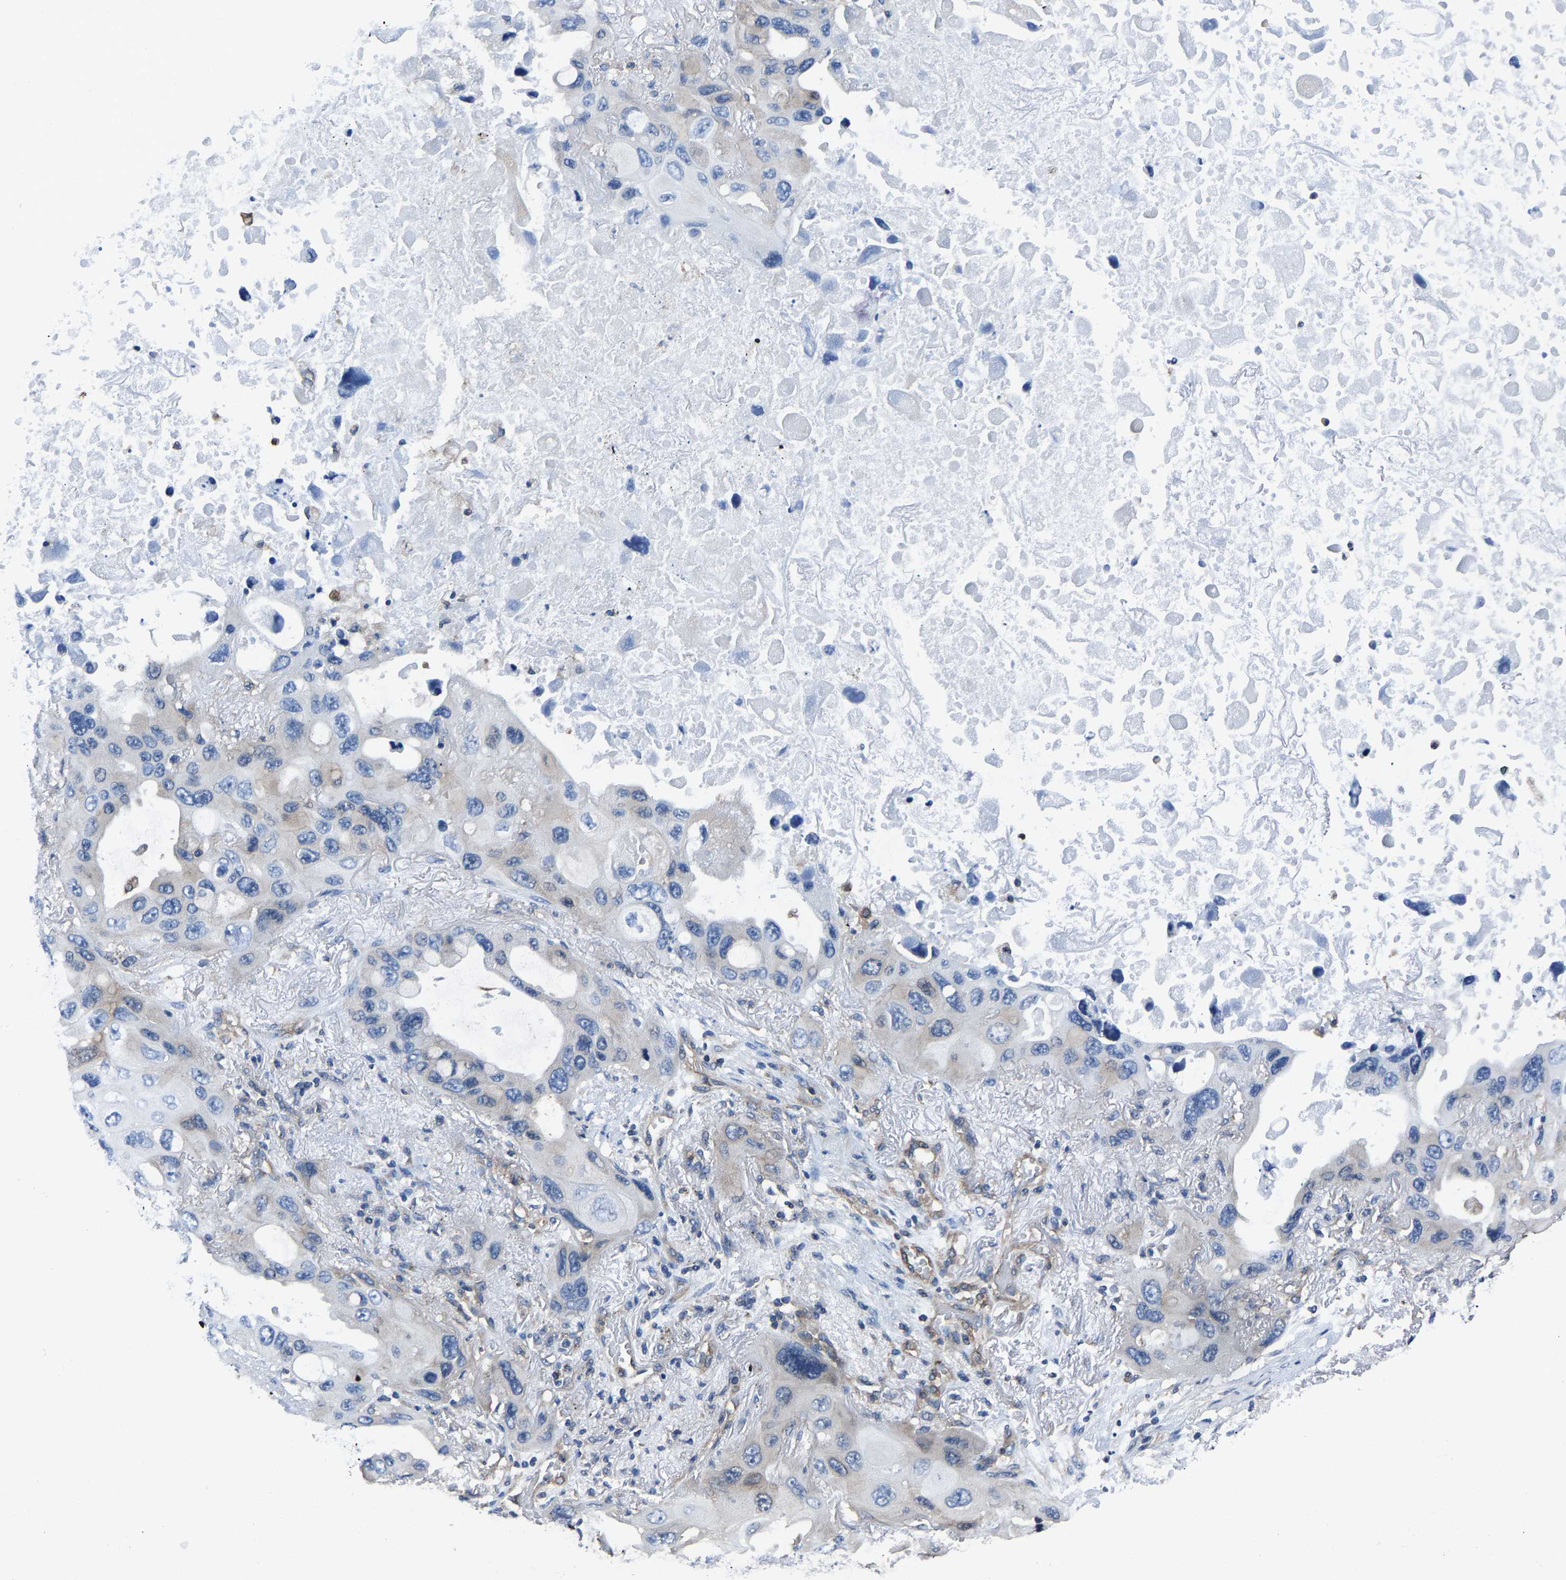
{"staining": {"intensity": "negative", "quantity": "none", "location": "none"}, "tissue": "lung cancer", "cell_type": "Tumor cells", "image_type": "cancer", "snomed": [{"axis": "morphology", "description": "Squamous cell carcinoma, NOS"}, {"axis": "topography", "description": "Lung"}], "caption": "This is an immunohistochemistry histopathology image of human lung squamous cell carcinoma. There is no staining in tumor cells.", "gene": "PRKAR1A", "patient": {"sex": "female", "age": 73}}